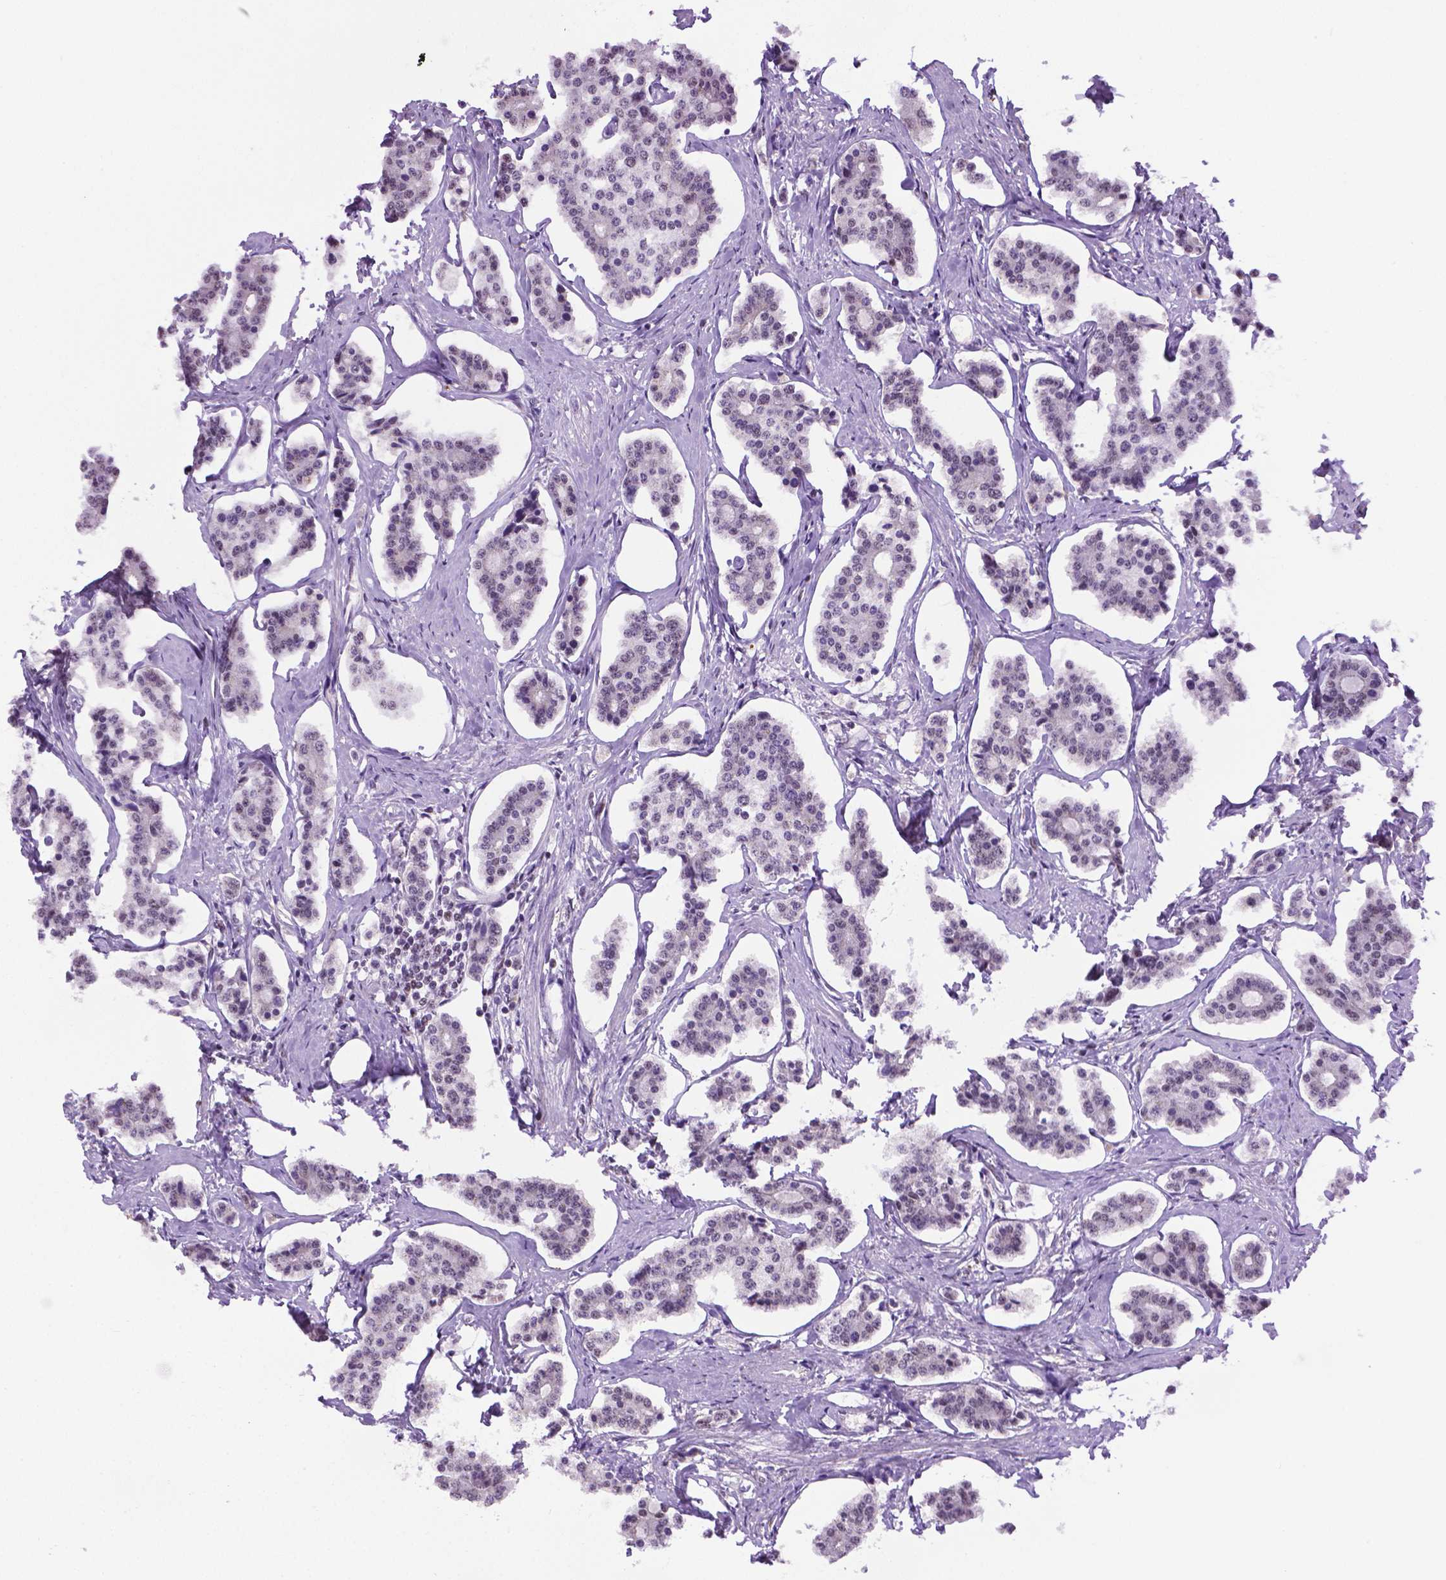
{"staining": {"intensity": "negative", "quantity": "none", "location": "none"}, "tissue": "carcinoid", "cell_type": "Tumor cells", "image_type": "cancer", "snomed": [{"axis": "morphology", "description": "Carcinoid, malignant, NOS"}, {"axis": "topography", "description": "Small intestine"}], "caption": "A photomicrograph of human carcinoid is negative for staining in tumor cells.", "gene": "ABI2", "patient": {"sex": "female", "age": 65}}